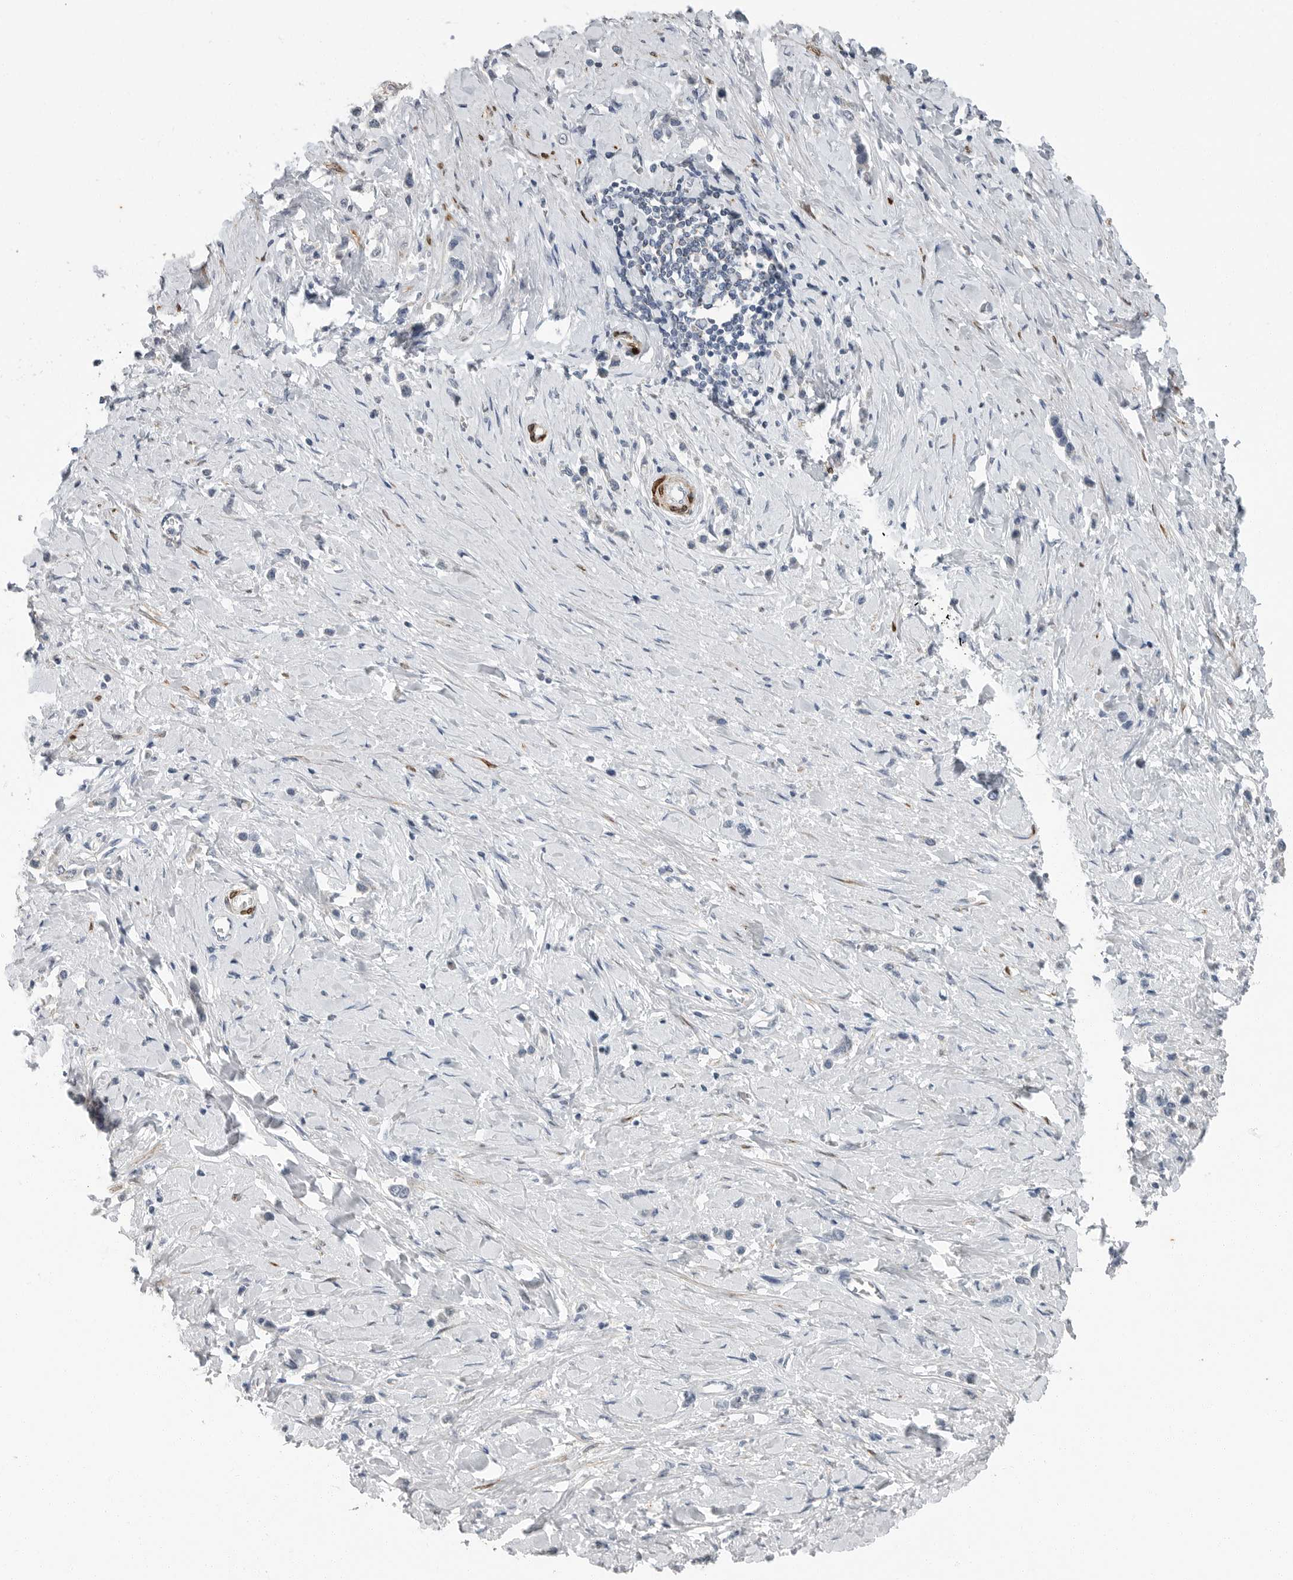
{"staining": {"intensity": "negative", "quantity": "none", "location": "none"}, "tissue": "stomach cancer", "cell_type": "Tumor cells", "image_type": "cancer", "snomed": [{"axis": "morphology", "description": "Adenocarcinoma, NOS"}, {"axis": "topography", "description": "Stomach"}], "caption": "The IHC micrograph has no significant positivity in tumor cells of stomach cancer tissue.", "gene": "PLN", "patient": {"sex": "female", "age": 65}}